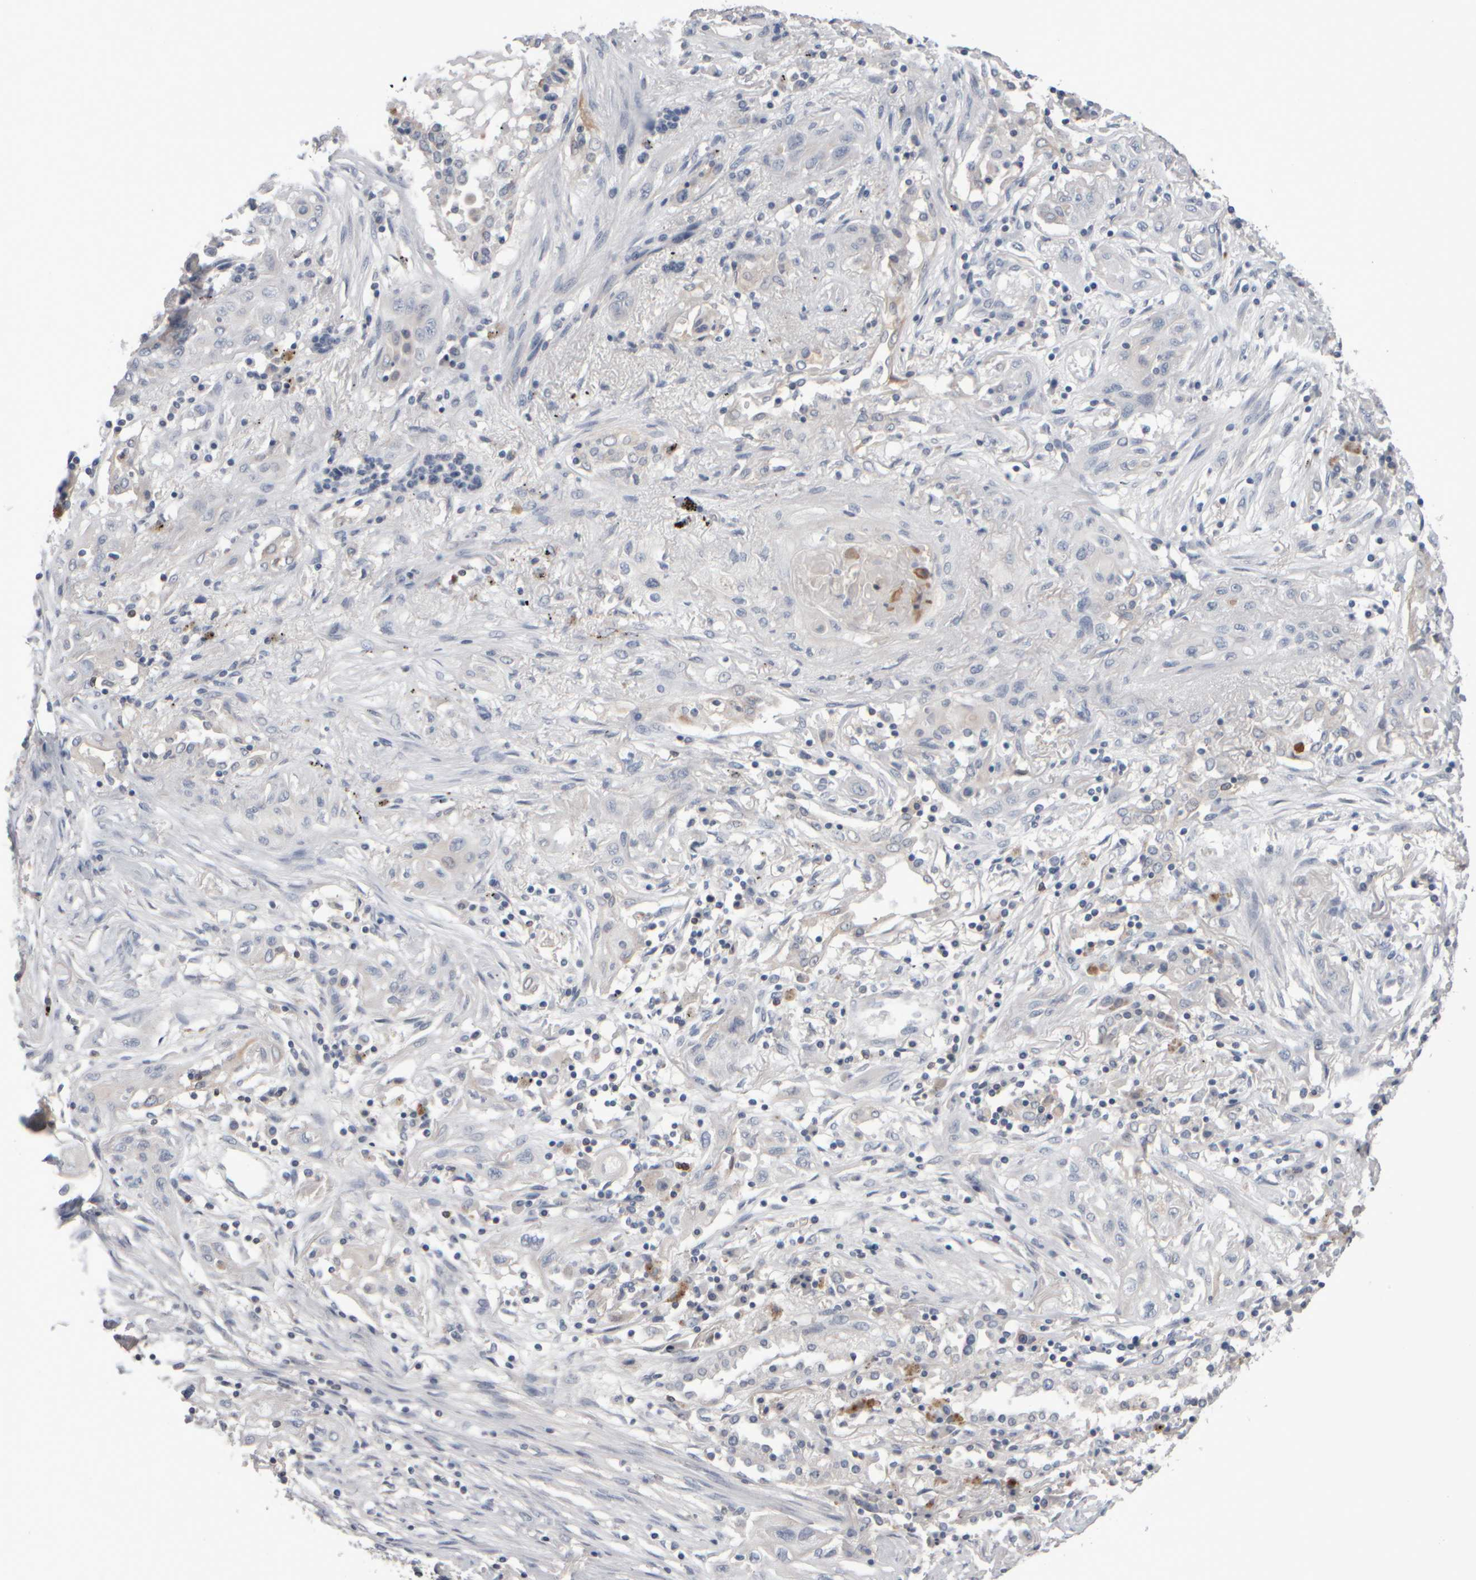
{"staining": {"intensity": "negative", "quantity": "none", "location": "none"}, "tissue": "lung cancer", "cell_type": "Tumor cells", "image_type": "cancer", "snomed": [{"axis": "morphology", "description": "Squamous cell carcinoma, NOS"}, {"axis": "topography", "description": "Lung"}], "caption": "This is a micrograph of IHC staining of lung squamous cell carcinoma, which shows no staining in tumor cells.", "gene": "EPHX2", "patient": {"sex": "female", "age": 47}}